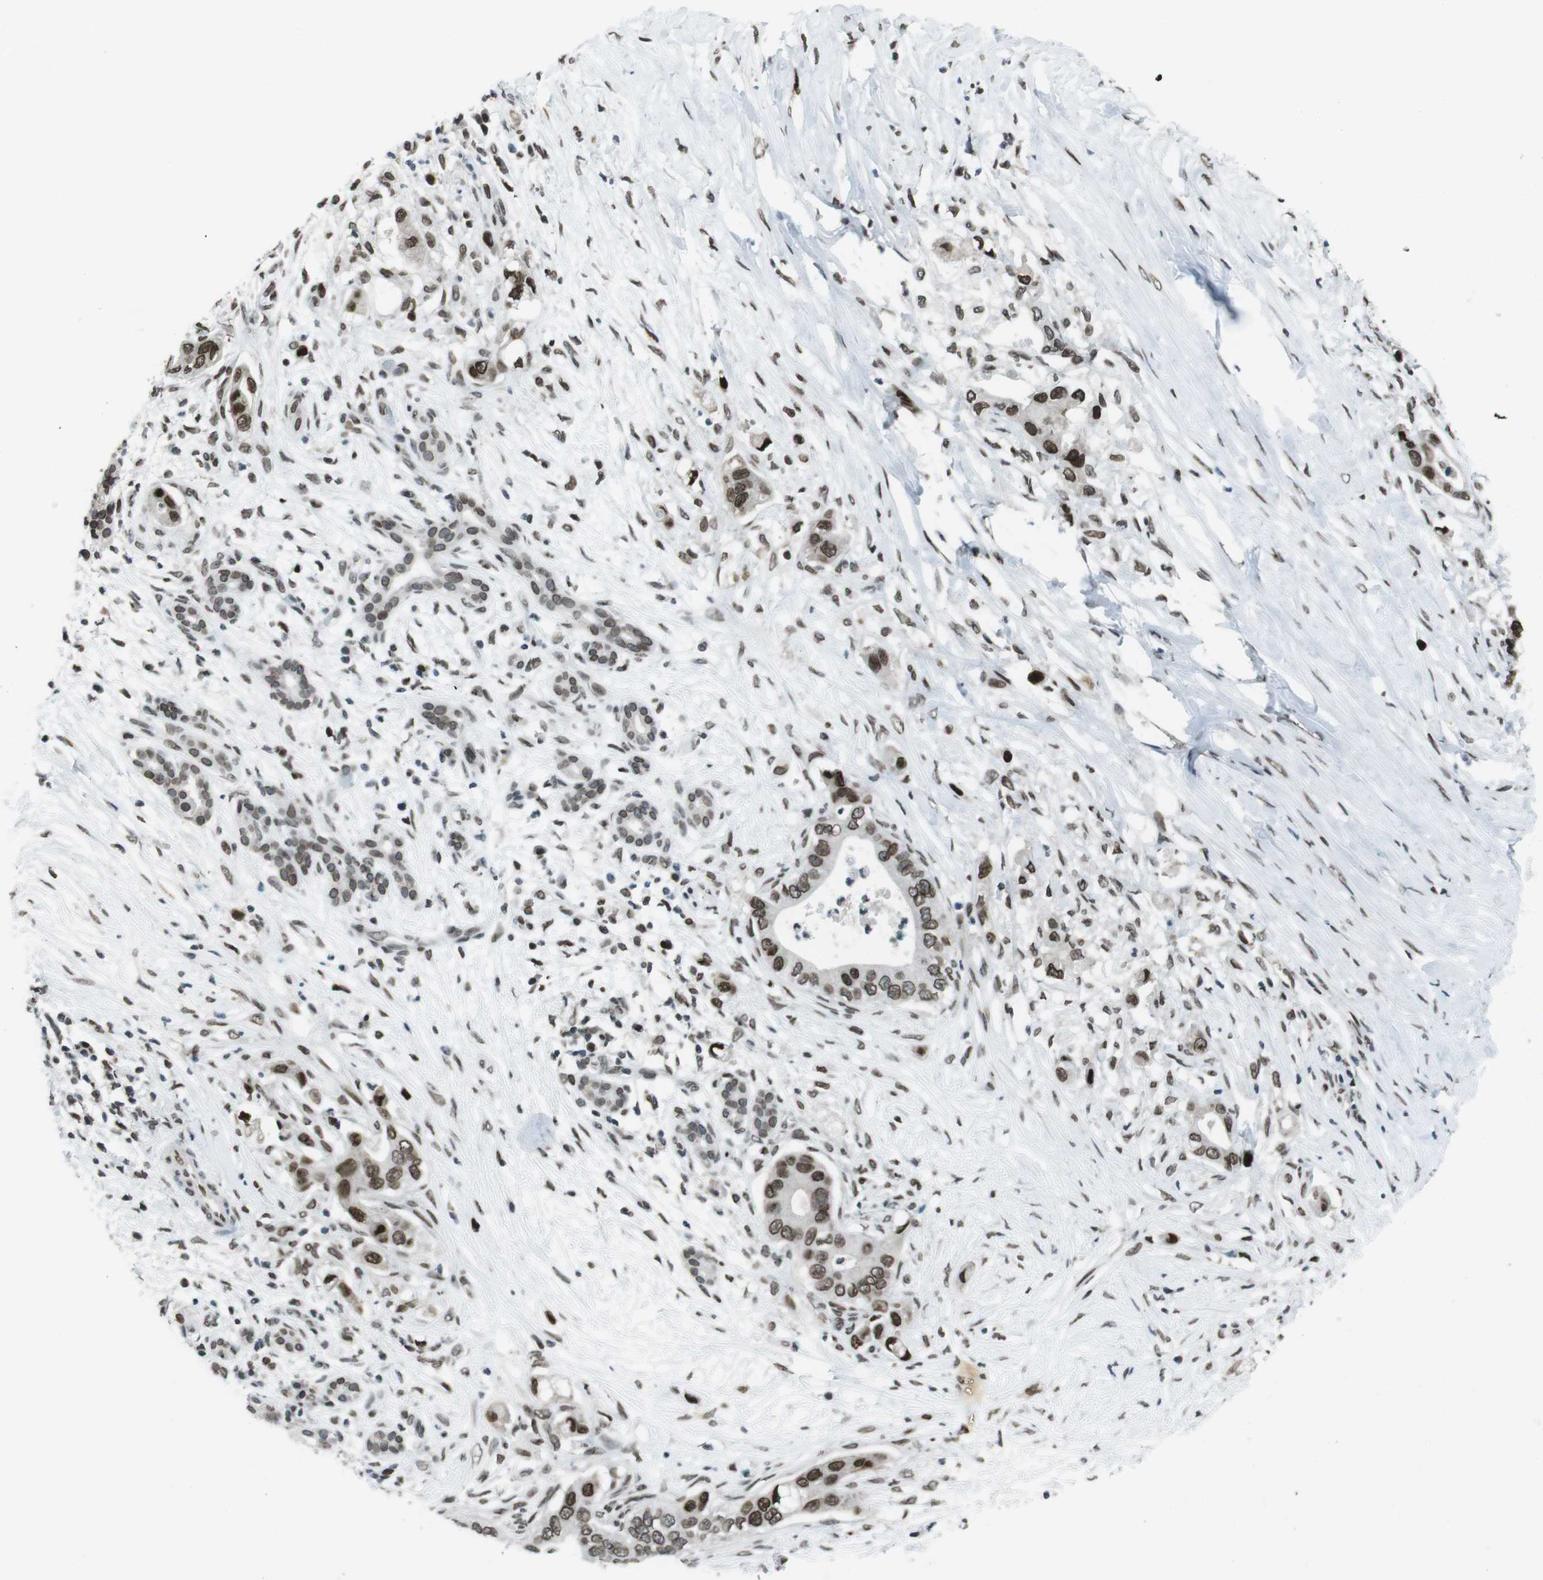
{"staining": {"intensity": "strong", "quantity": ">75%", "location": "cytoplasmic/membranous,nuclear"}, "tissue": "pancreatic cancer", "cell_type": "Tumor cells", "image_type": "cancer", "snomed": [{"axis": "morphology", "description": "Adenocarcinoma, NOS"}, {"axis": "topography", "description": "Pancreas"}], "caption": "High-magnification brightfield microscopy of pancreatic cancer (adenocarcinoma) stained with DAB (brown) and counterstained with hematoxylin (blue). tumor cells exhibit strong cytoplasmic/membranous and nuclear staining is seen in approximately>75% of cells. (Brightfield microscopy of DAB IHC at high magnification).", "gene": "MAD1L1", "patient": {"sex": "male", "age": 77}}